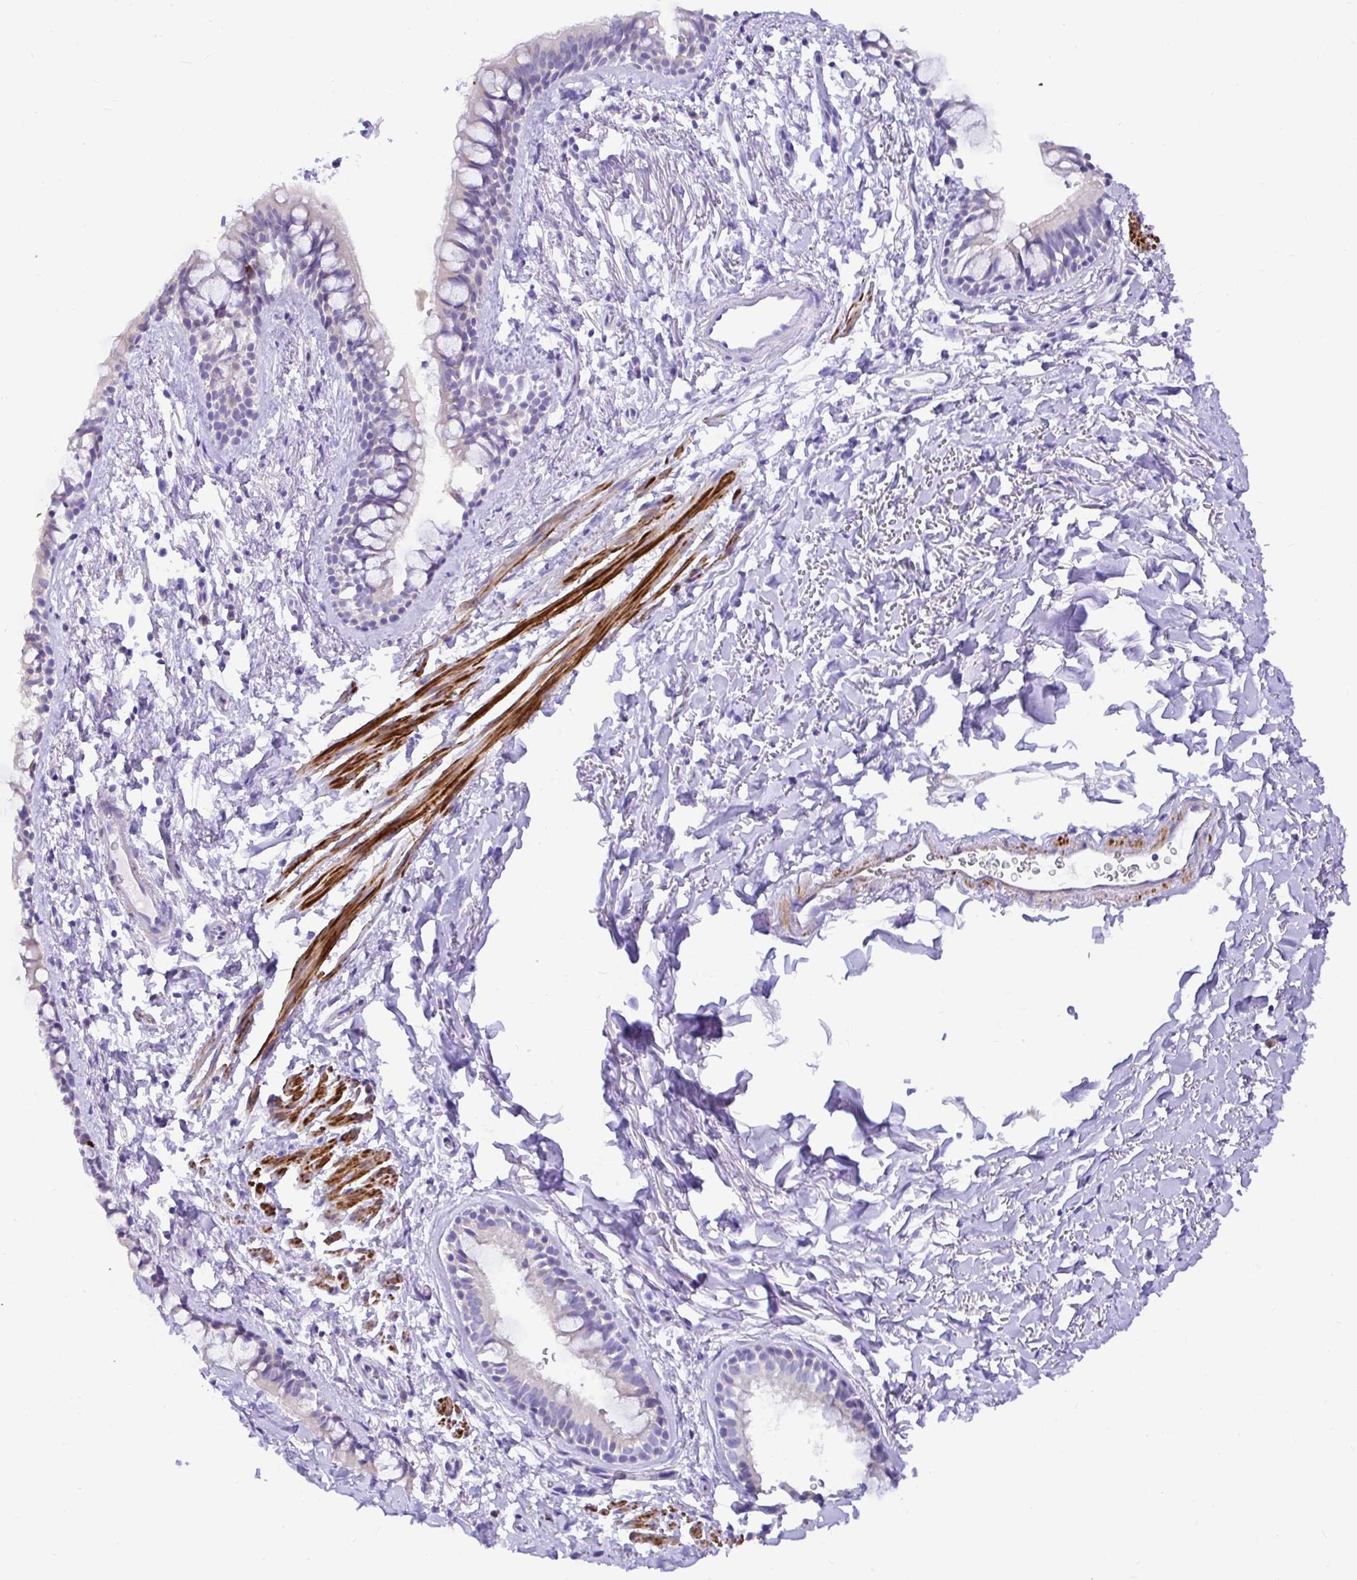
{"staining": {"intensity": "negative", "quantity": "none", "location": "none"}, "tissue": "bronchus", "cell_type": "Respiratory epithelial cells", "image_type": "normal", "snomed": [{"axis": "morphology", "description": "Normal tissue, NOS"}, {"axis": "topography", "description": "Lymph node"}, {"axis": "topography", "description": "Cartilage tissue"}, {"axis": "topography", "description": "Bronchus"}], "caption": "The histopathology image exhibits no staining of respiratory epithelial cells in normal bronchus. (Brightfield microscopy of DAB immunohistochemistry at high magnification).", "gene": "BACE2", "patient": {"sex": "female", "age": 70}}